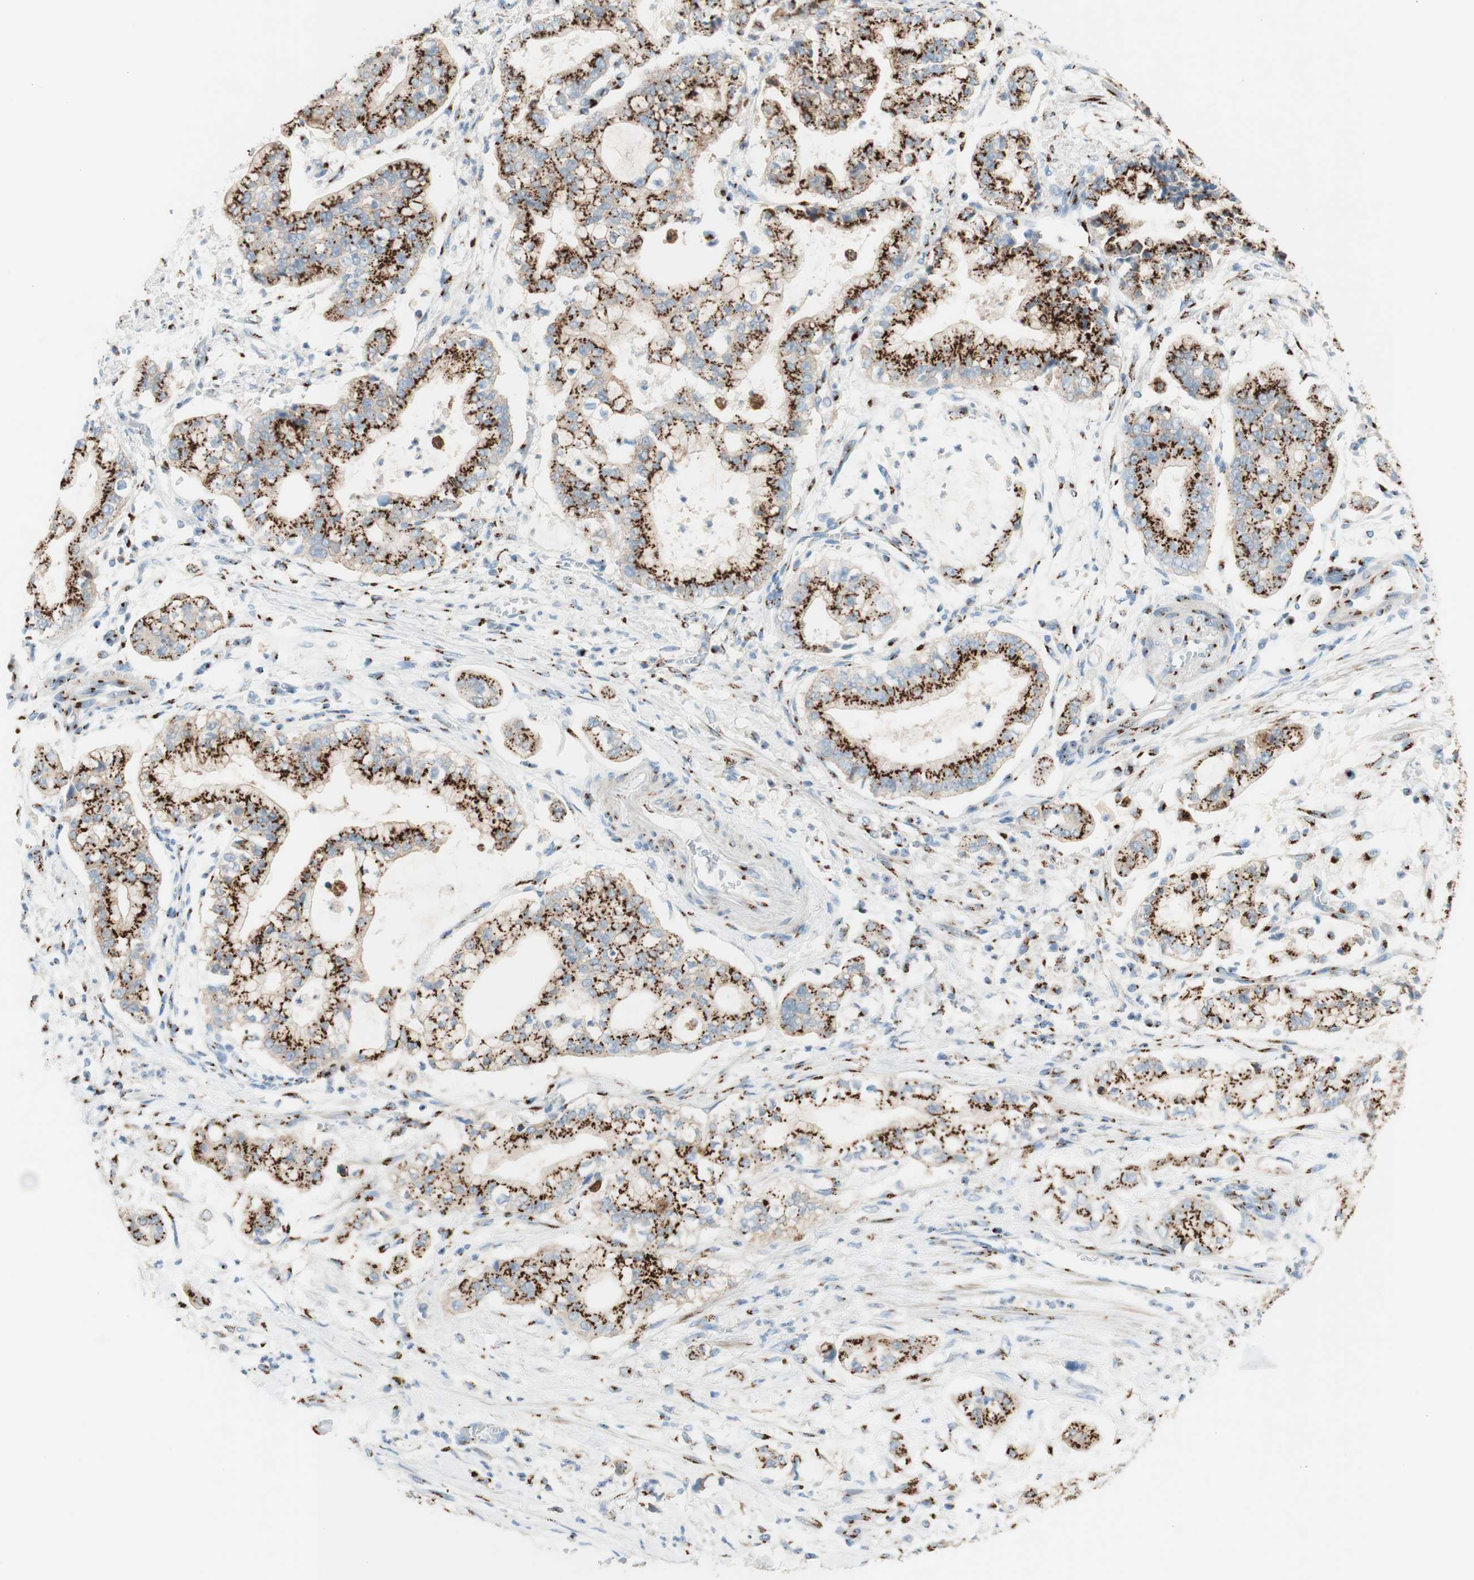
{"staining": {"intensity": "strong", "quantity": ">75%", "location": "cytoplasmic/membranous"}, "tissue": "stomach cancer", "cell_type": "Tumor cells", "image_type": "cancer", "snomed": [{"axis": "morphology", "description": "Adenocarcinoma, NOS"}, {"axis": "topography", "description": "Stomach"}], "caption": "Human stomach adenocarcinoma stained for a protein (brown) demonstrates strong cytoplasmic/membranous positive positivity in approximately >75% of tumor cells.", "gene": "GOLGB1", "patient": {"sex": "male", "age": 76}}